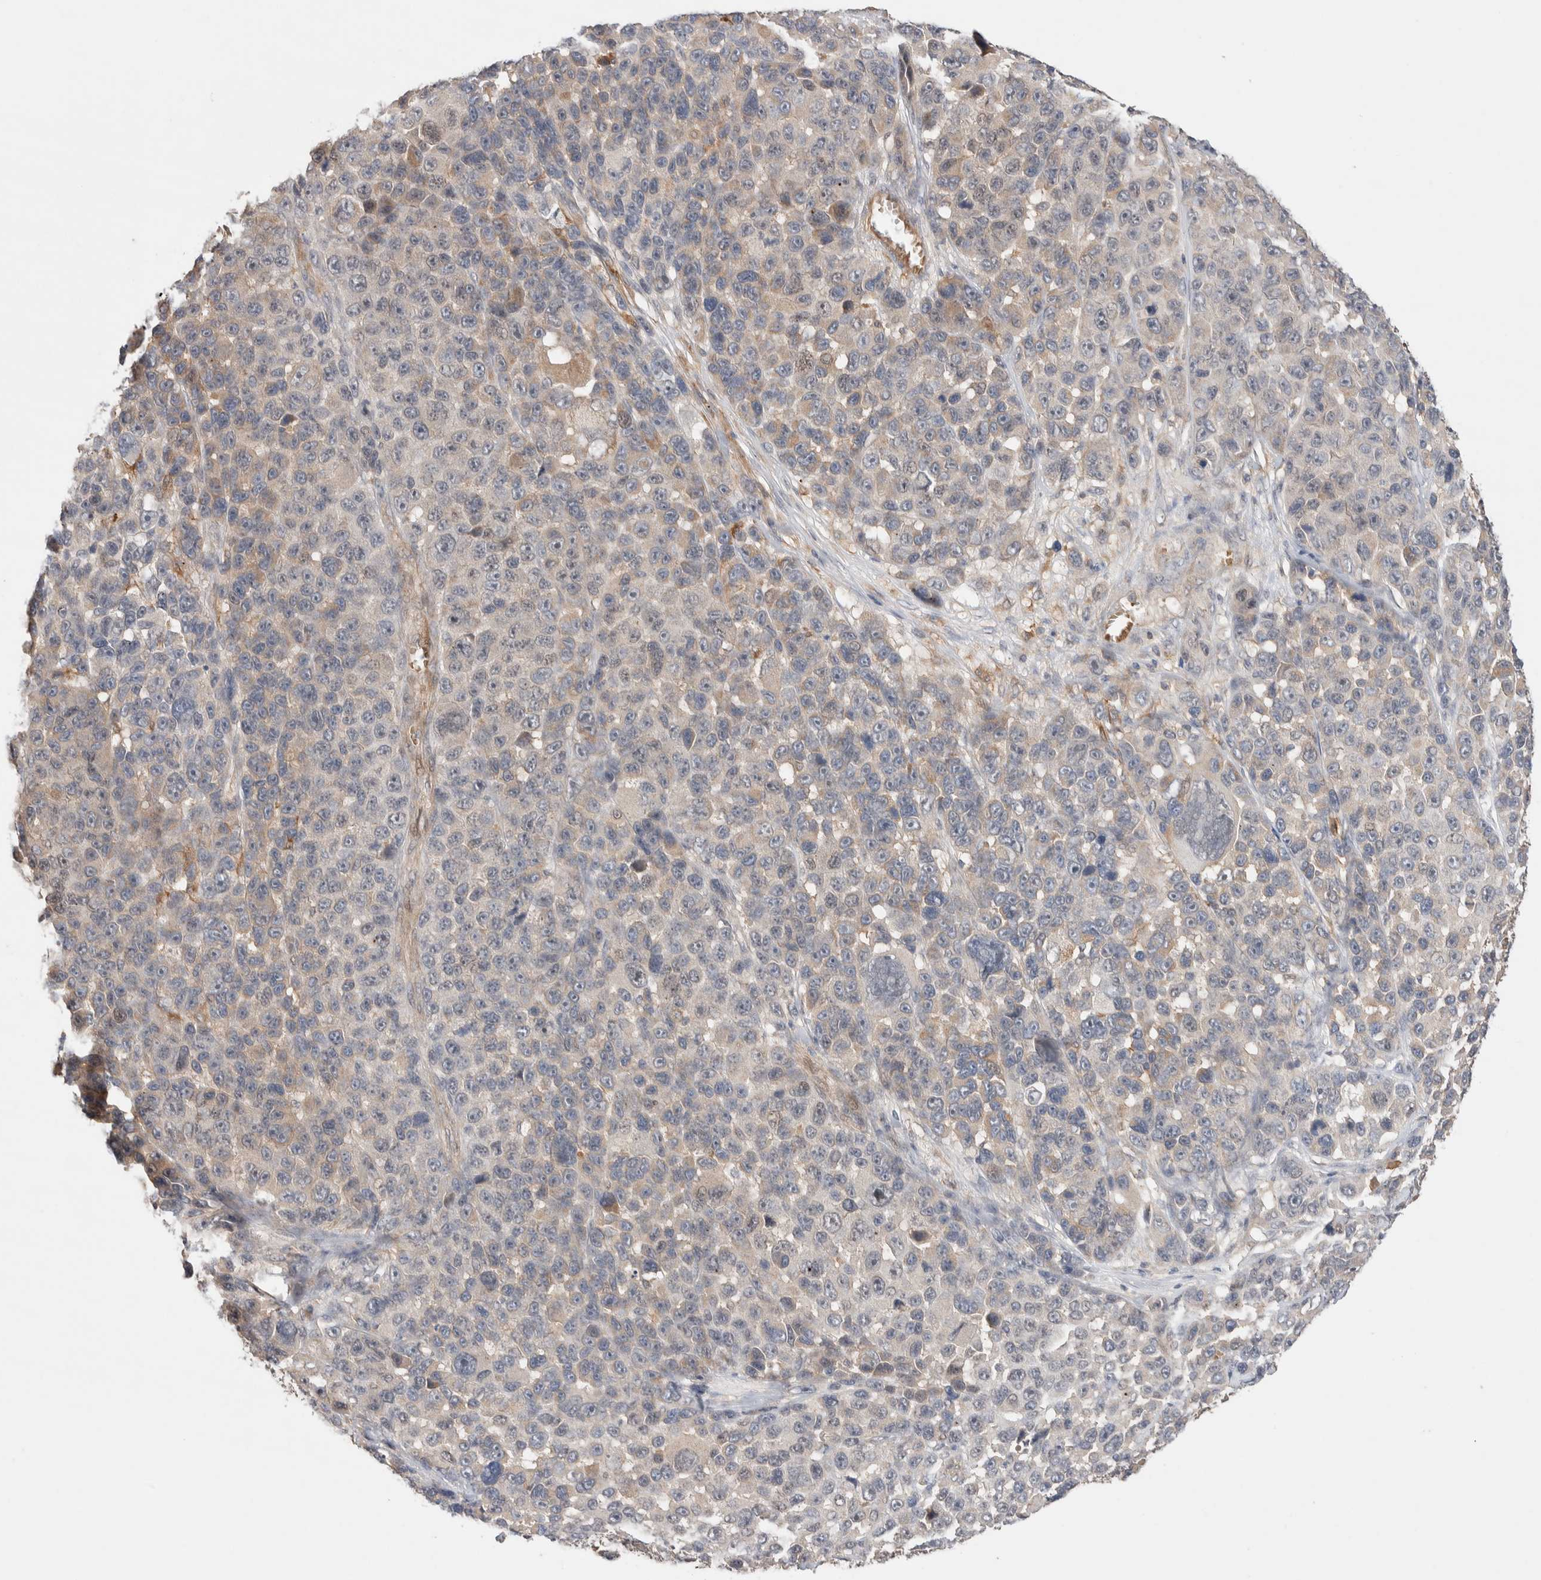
{"staining": {"intensity": "negative", "quantity": "none", "location": "none"}, "tissue": "melanoma", "cell_type": "Tumor cells", "image_type": "cancer", "snomed": [{"axis": "morphology", "description": "Malignant melanoma, NOS"}, {"axis": "topography", "description": "Skin"}], "caption": "High power microscopy histopathology image of an immunohistochemistry image of malignant melanoma, revealing no significant positivity in tumor cells.", "gene": "WDR91", "patient": {"sex": "male", "age": 53}}